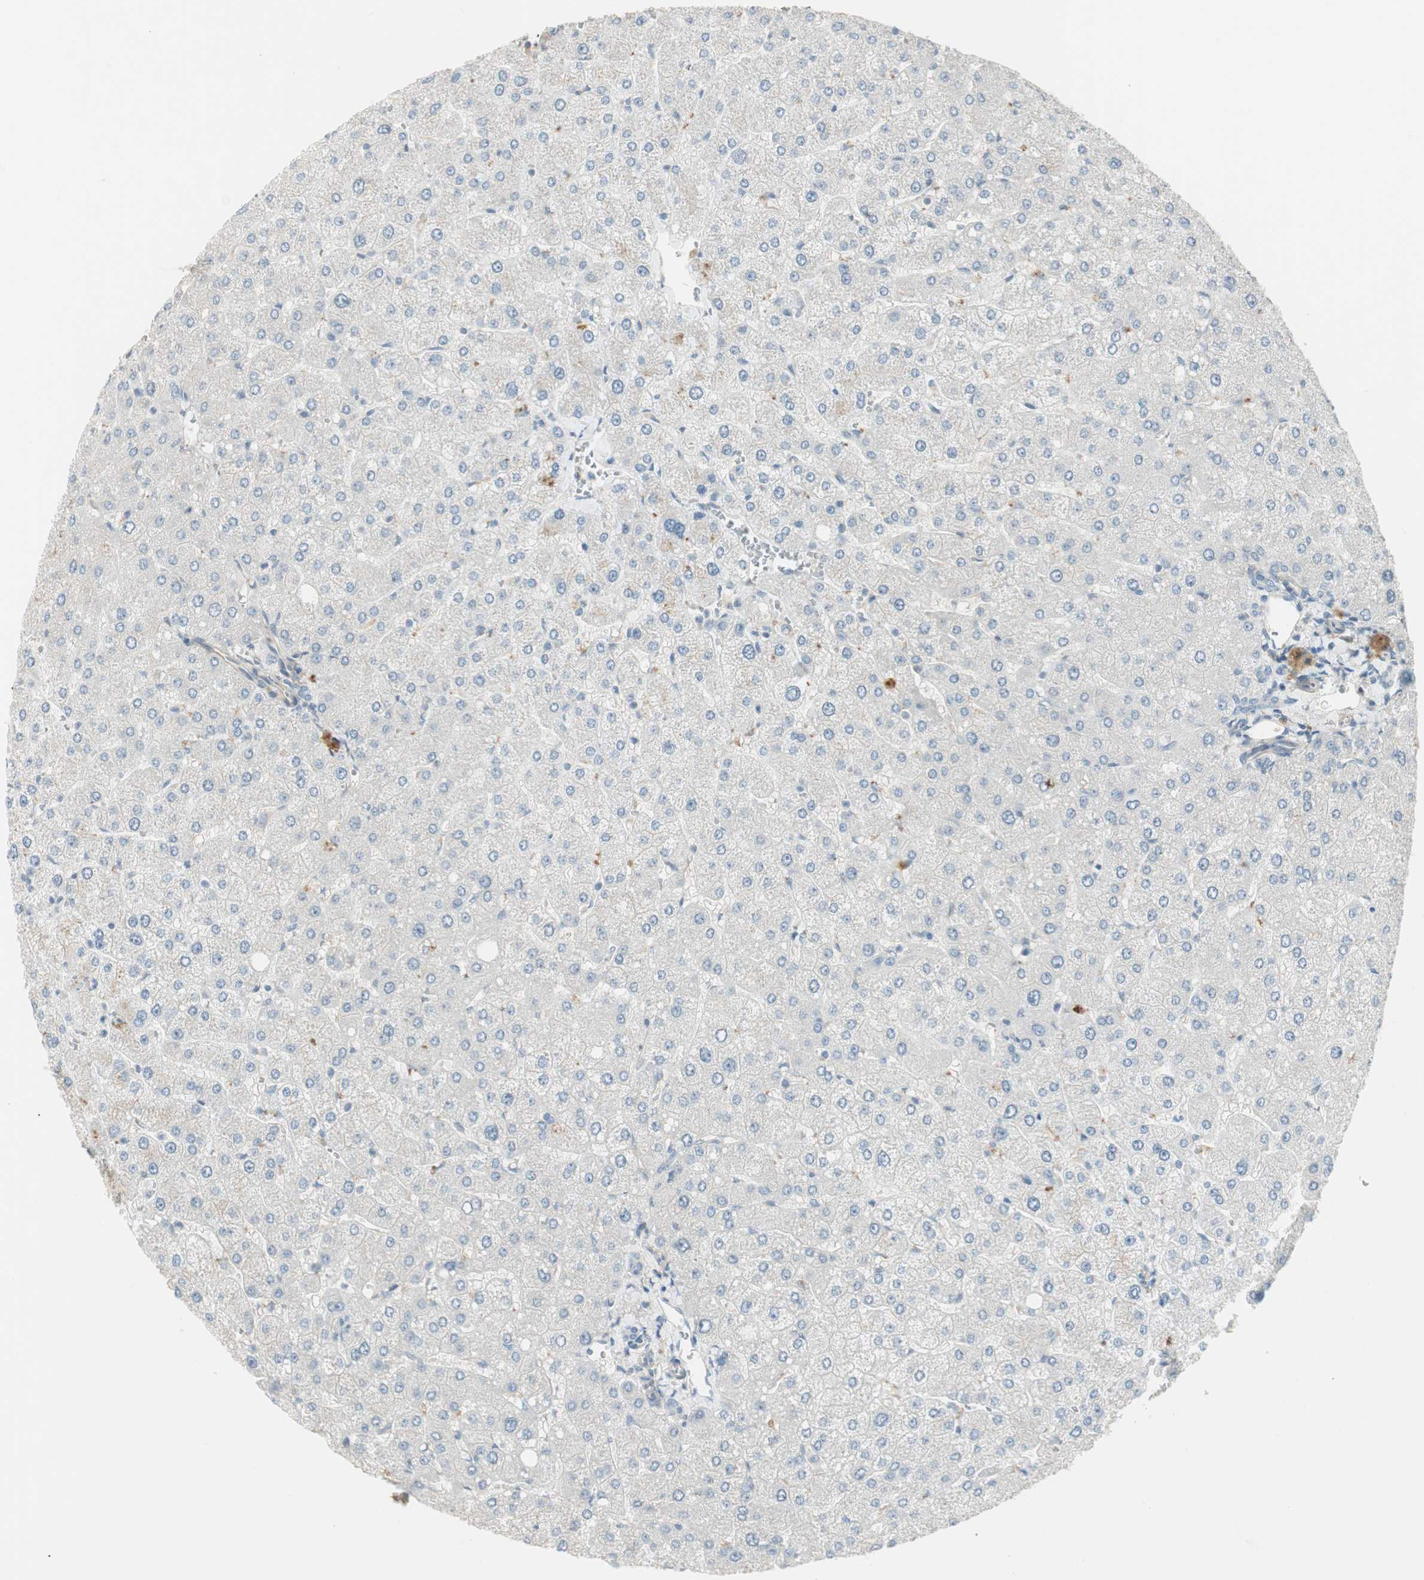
{"staining": {"intensity": "negative", "quantity": "none", "location": "none"}, "tissue": "liver", "cell_type": "Cholangiocytes", "image_type": "normal", "snomed": [{"axis": "morphology", "description": "Normal tissue, NOS"}, {"axis": "topography", "description": "Liver"}], "caption": "Cholangiocytes are negative for brown protein staining in benign liver. (Stains: DAB (3,3'-diaminobenzidine) immunohistochemistry (IHC) with hematoxylin counter stain, Microscopy: brightfield microscopy at high magnification).", "gene": "STON1", "patient": {"sex": "male", "age": 55}}